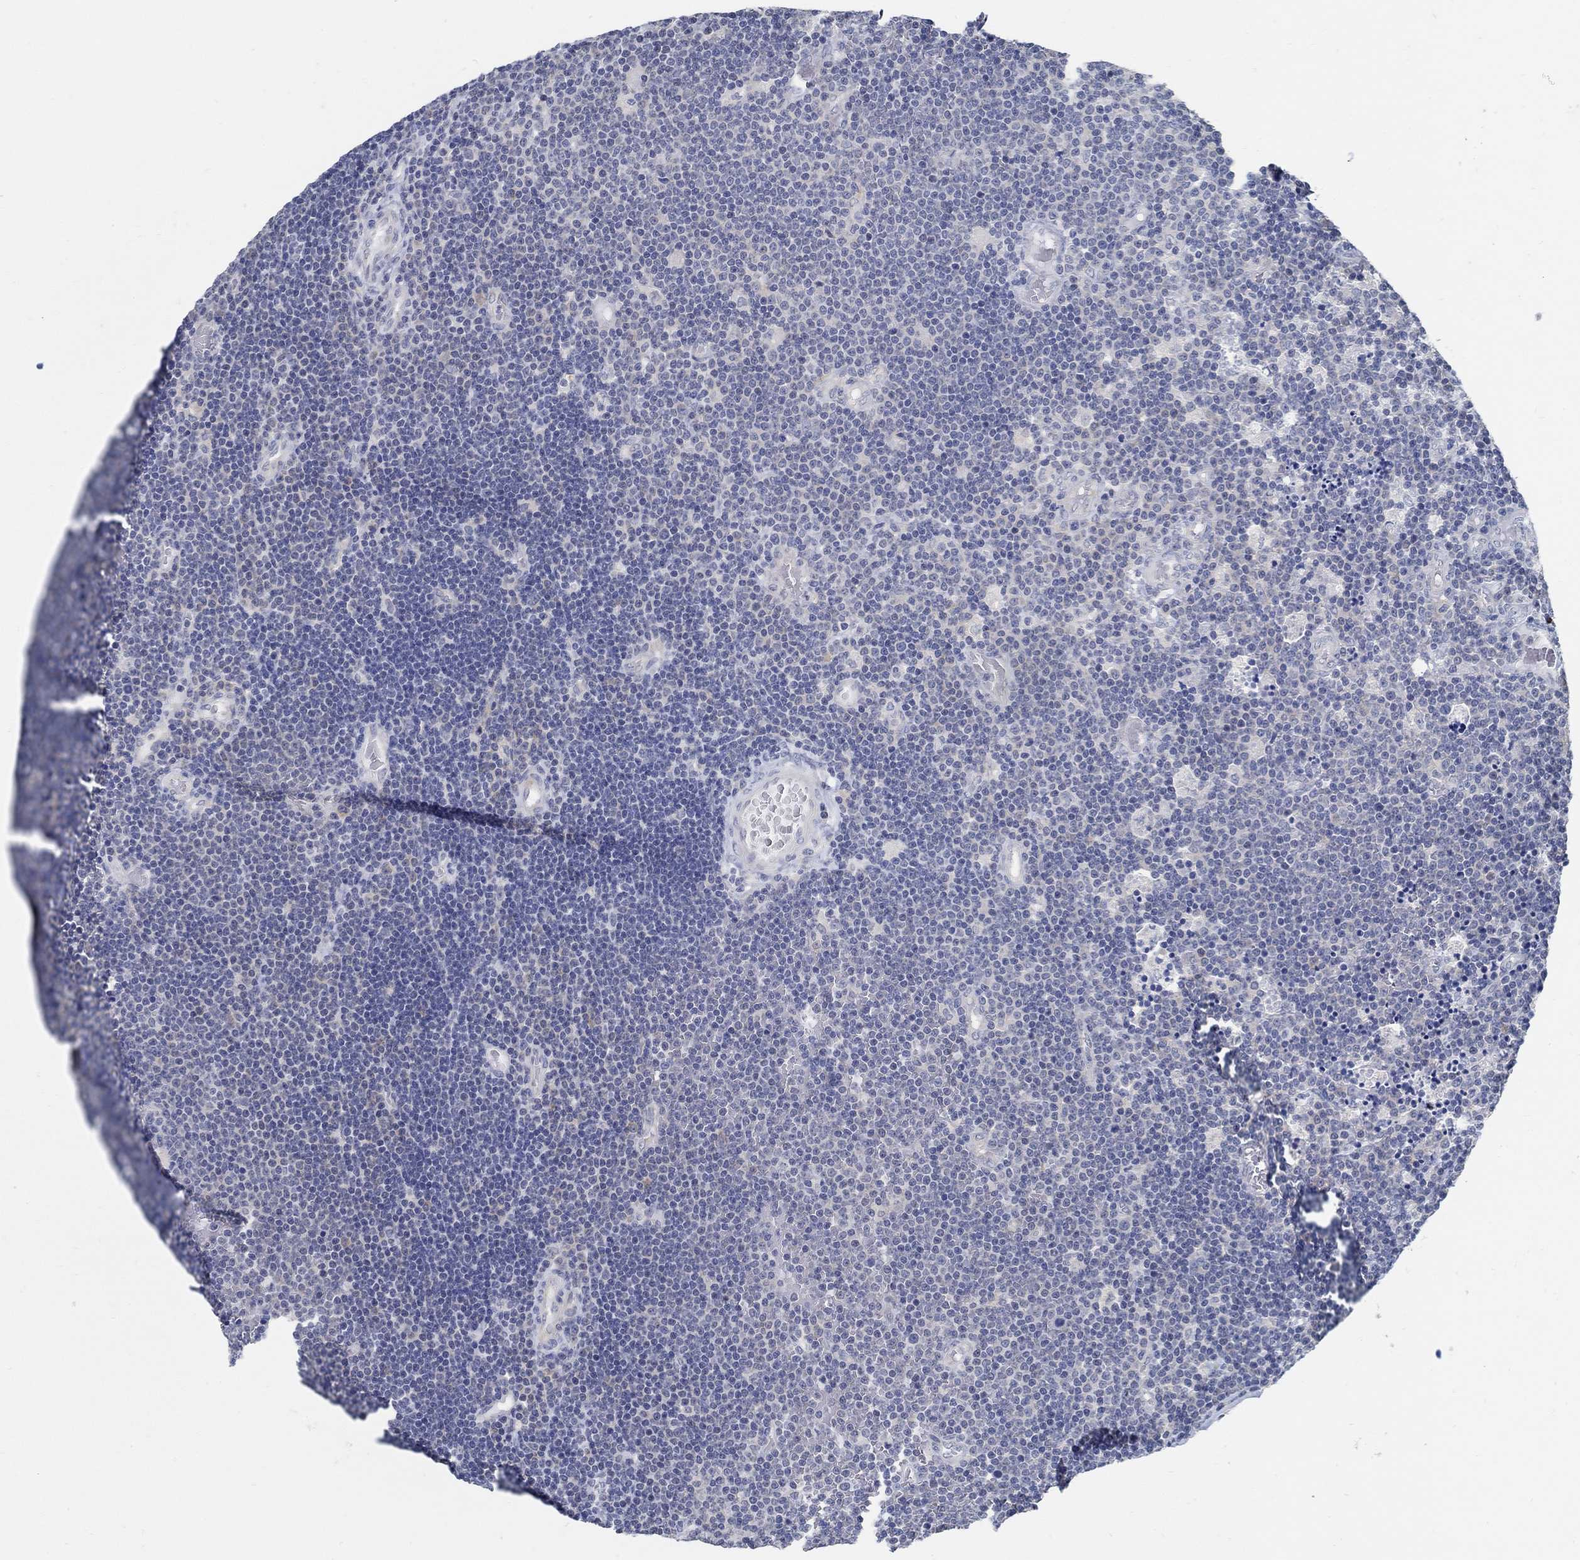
{"staining": {"intensity": "negative", "quantity": "none", "location": "none"}, "tissue": "lymphoma", "cell_type": "Tumor cells", "image_type": "cancer", "snomed": [{"axis": "morphology", "description": "Malignant lymphoma, non-Hodgkin's type, Low grade"}, {"axis": "topography", "description": "Brain"}], "caption": "IHC photomicrograph of neoplastic tissue: human lymphoma stained with DAB (3,3'-diaminobenzidine) demonstrates no significant protein positivity in tumor cells.", "gene": "PCDH11X", "patient": {"sex": "female", "age": 66}}